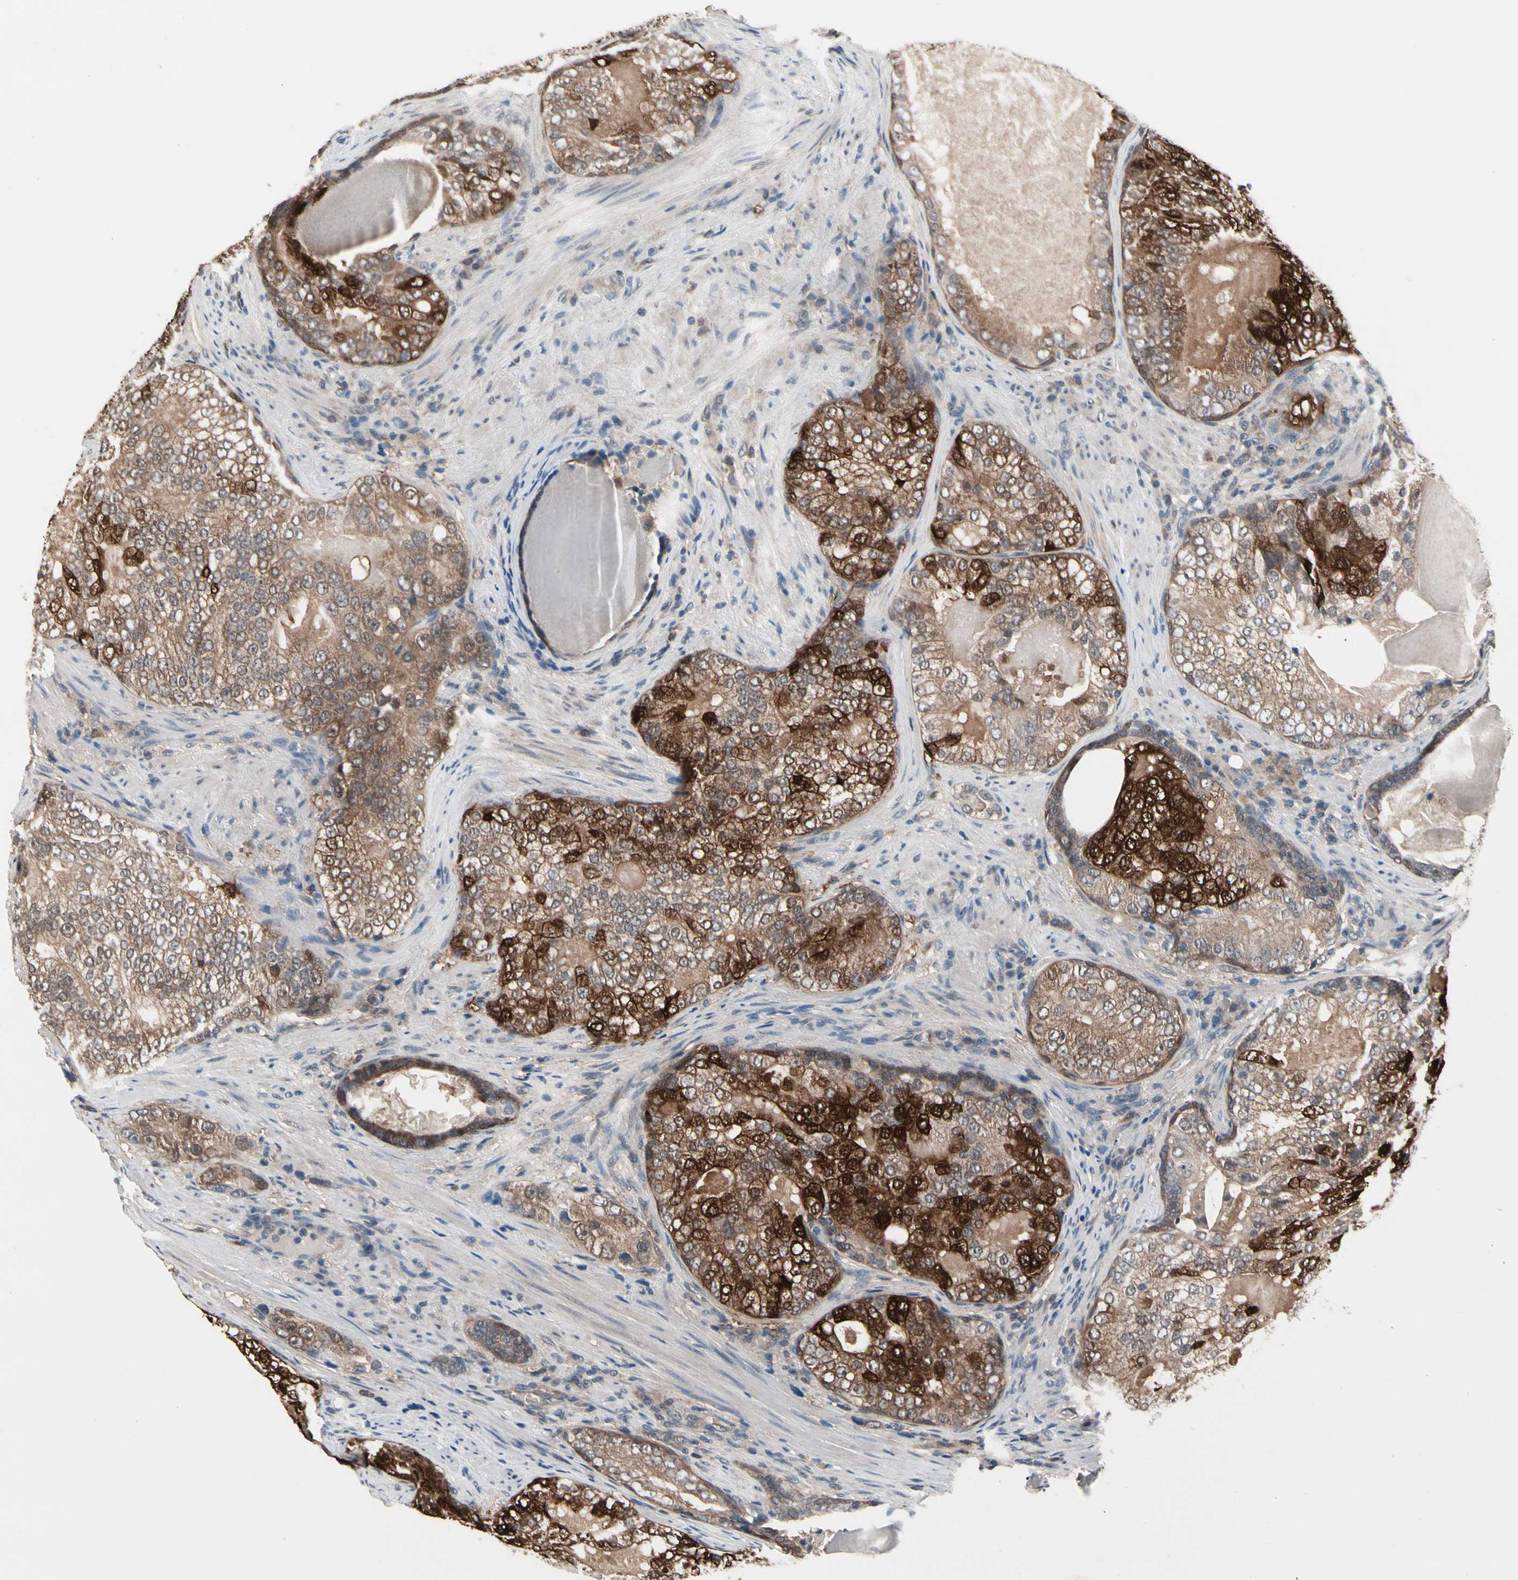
{"staining": {"intensity": "moderate", "quantity": ">75%", "location": "cytoplasmic/membranous,nuclear"}, "tissue": "prostate cancer", "cell_type": "Tumor cells", "image_type": "cancer", "snomed": [{"axis": "morphology", "description": "Adenocarcinoma, High grade"}, {"axis": "topography", "description": "Prostate"}], "caption": "A high-resolution image shows IHC staining of prostate adenocarcinoma (high-grade), which shows moderate cytoplasmic/membranous and nuclear positivity in approximately >75% of tumor cells.", "gene": "PRDX6", "patient": {"sex": "male", "age": 66}}